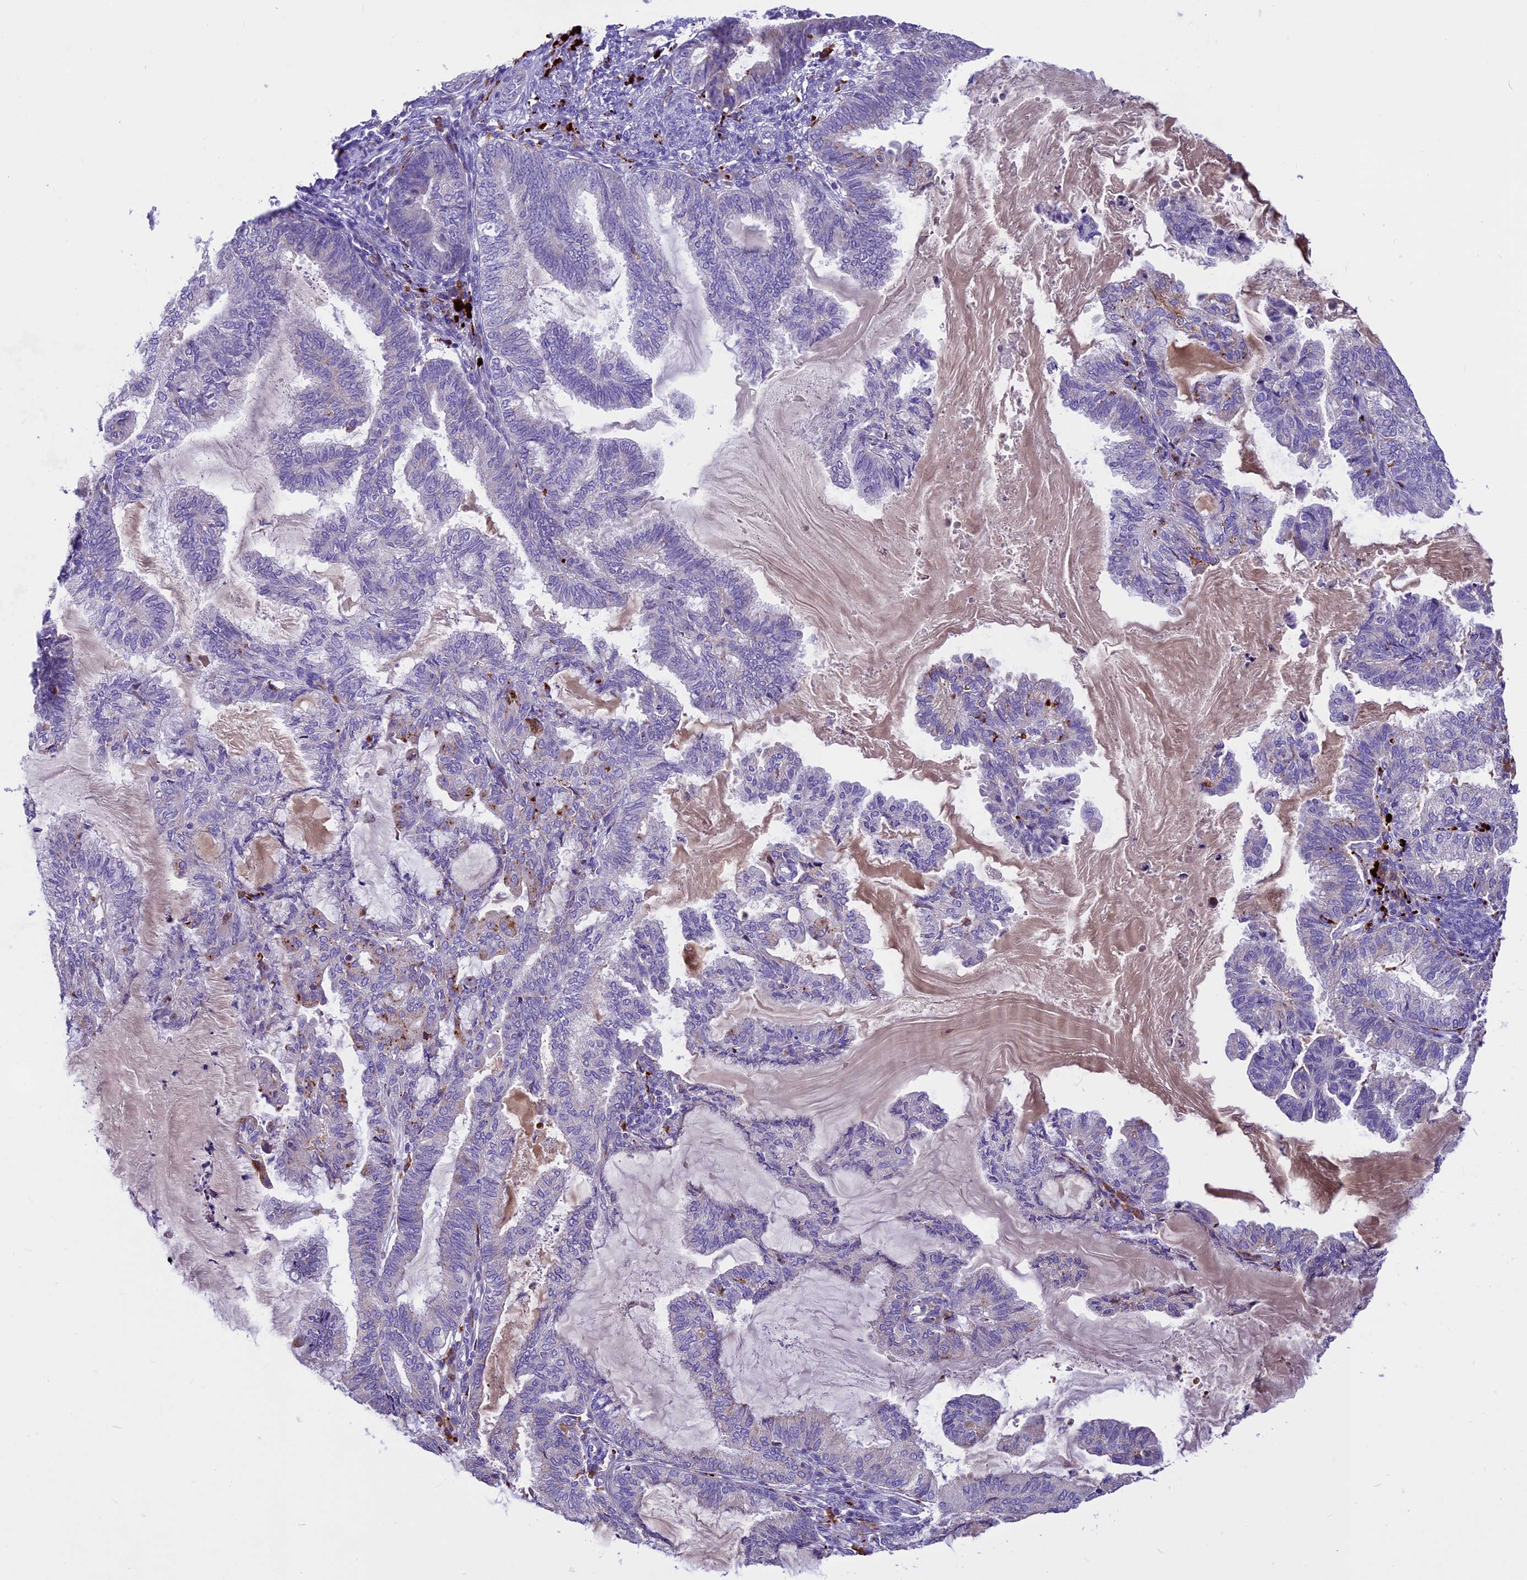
{"staining": {"intensity": "negative", "quantity": "none", "location": "none"}, "tissue": "endometrial cancer", "cell_type": "Tumor cells", "image_type": "cancer", "snomed": [{"axis": "morphology", "description": "Adenocarcinoma, NOS"}, {"axis": "topography", "description": "Endometrium"}], "caption": "A micrograph of human endometrial cancer (adenocarcinoma) is negative for staining in tumor cells.", "gene": "THRSP", "patient": {"sex": "female", "age": 86}}